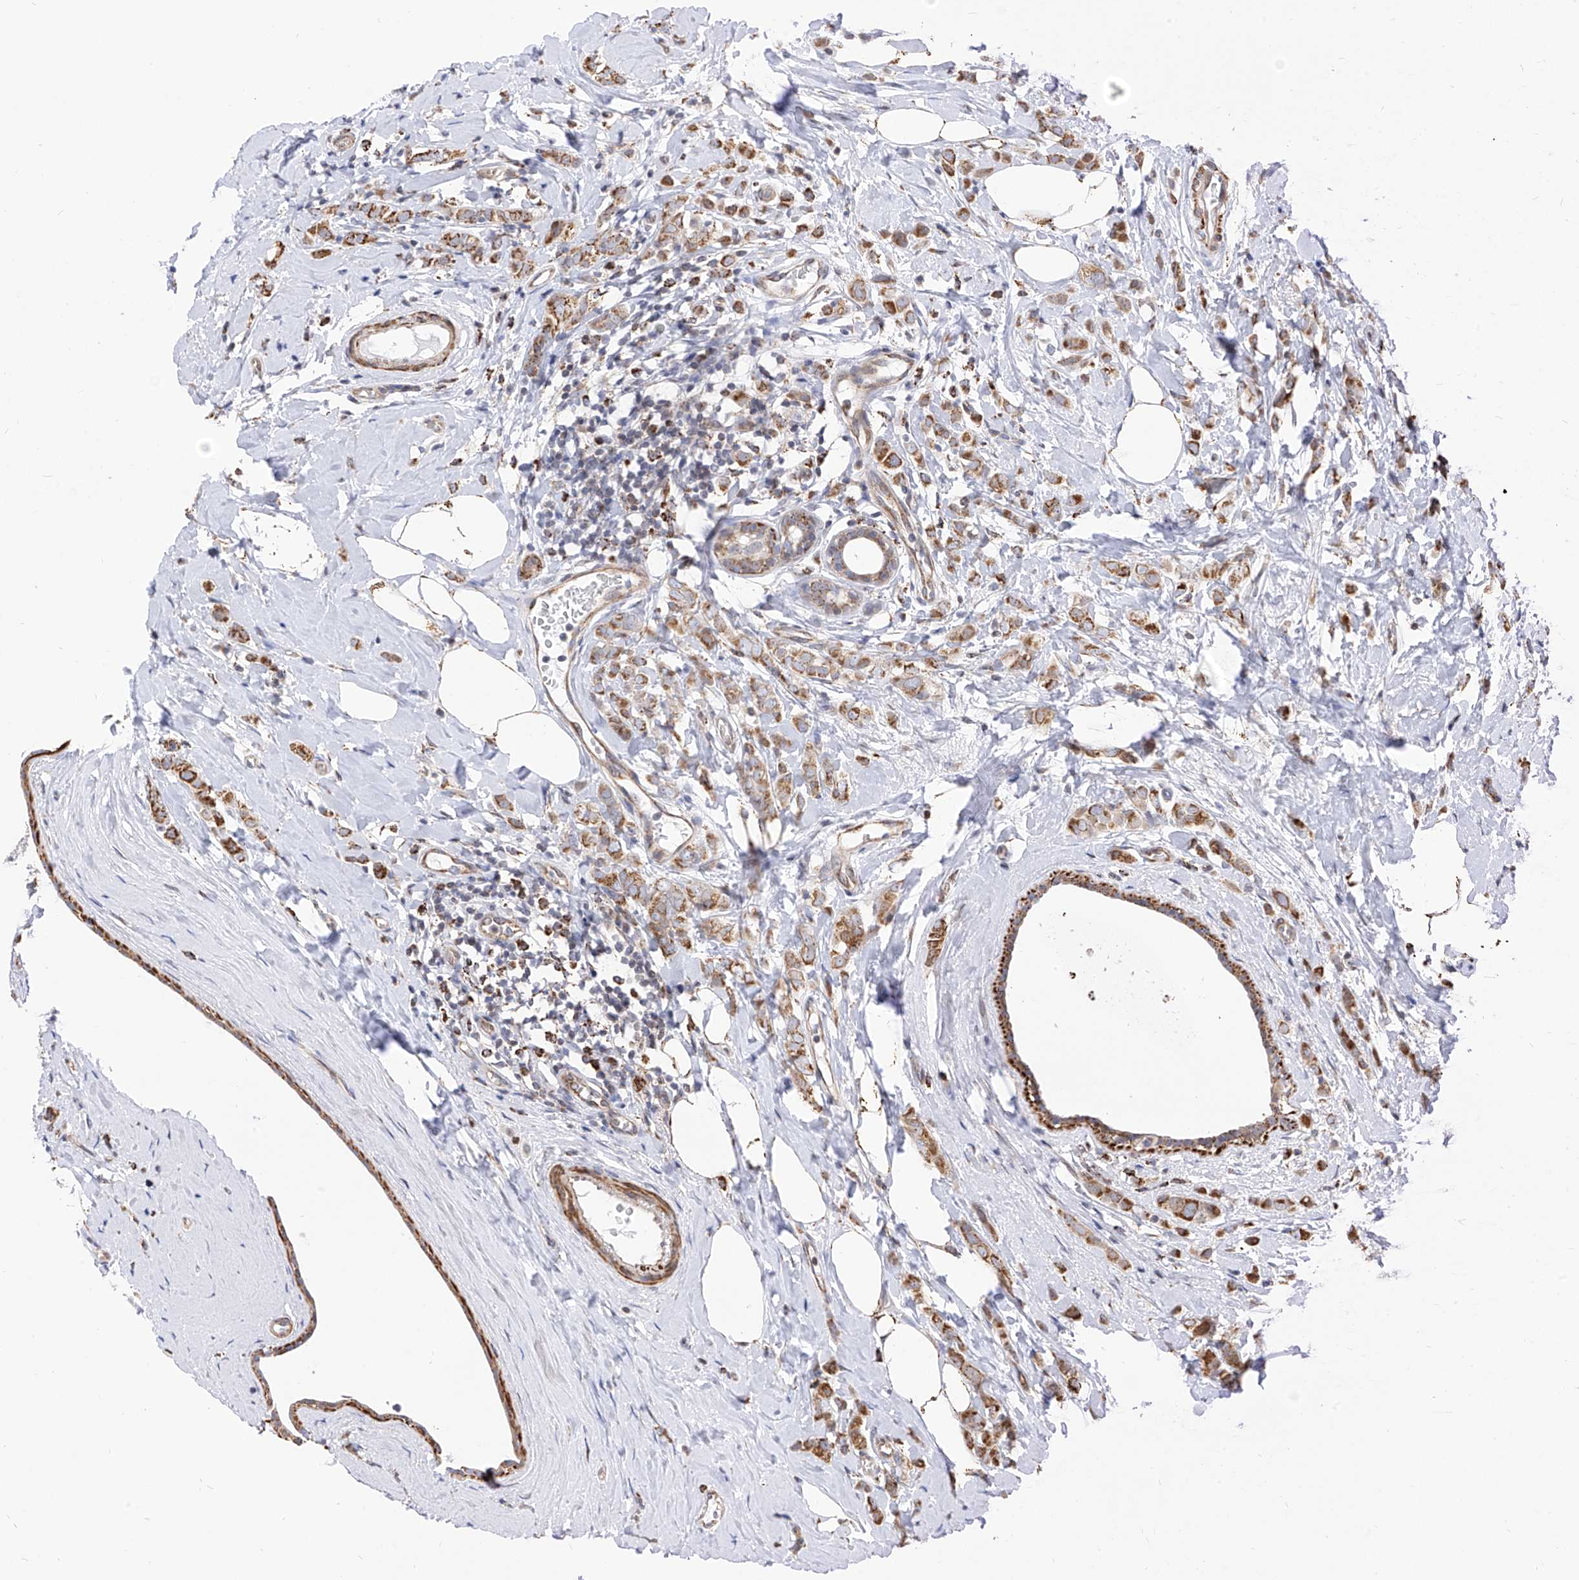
{"staining": {"intensity": "moderate", "quantity": ">75%", "location": "cytoplasmic/membranous"}, "tissue": "breast cancer", "cell_type": "Tumor cells", "image_type": "cancer", "snomed": [{"axis": "morphology", "description": "Lobular carcinoma"}, {"axis": "topography", "description": "Breast"}], "caption": "This micrograph shows immunohistochemistry (IHC) staining of human breast lobular carcinoma, with medium moderate cytoplasmic/membranous positivity in approximately >75% of tumor cells.", "gene": "TTLL8", "patient": {"sex": "female", "age": 47}}